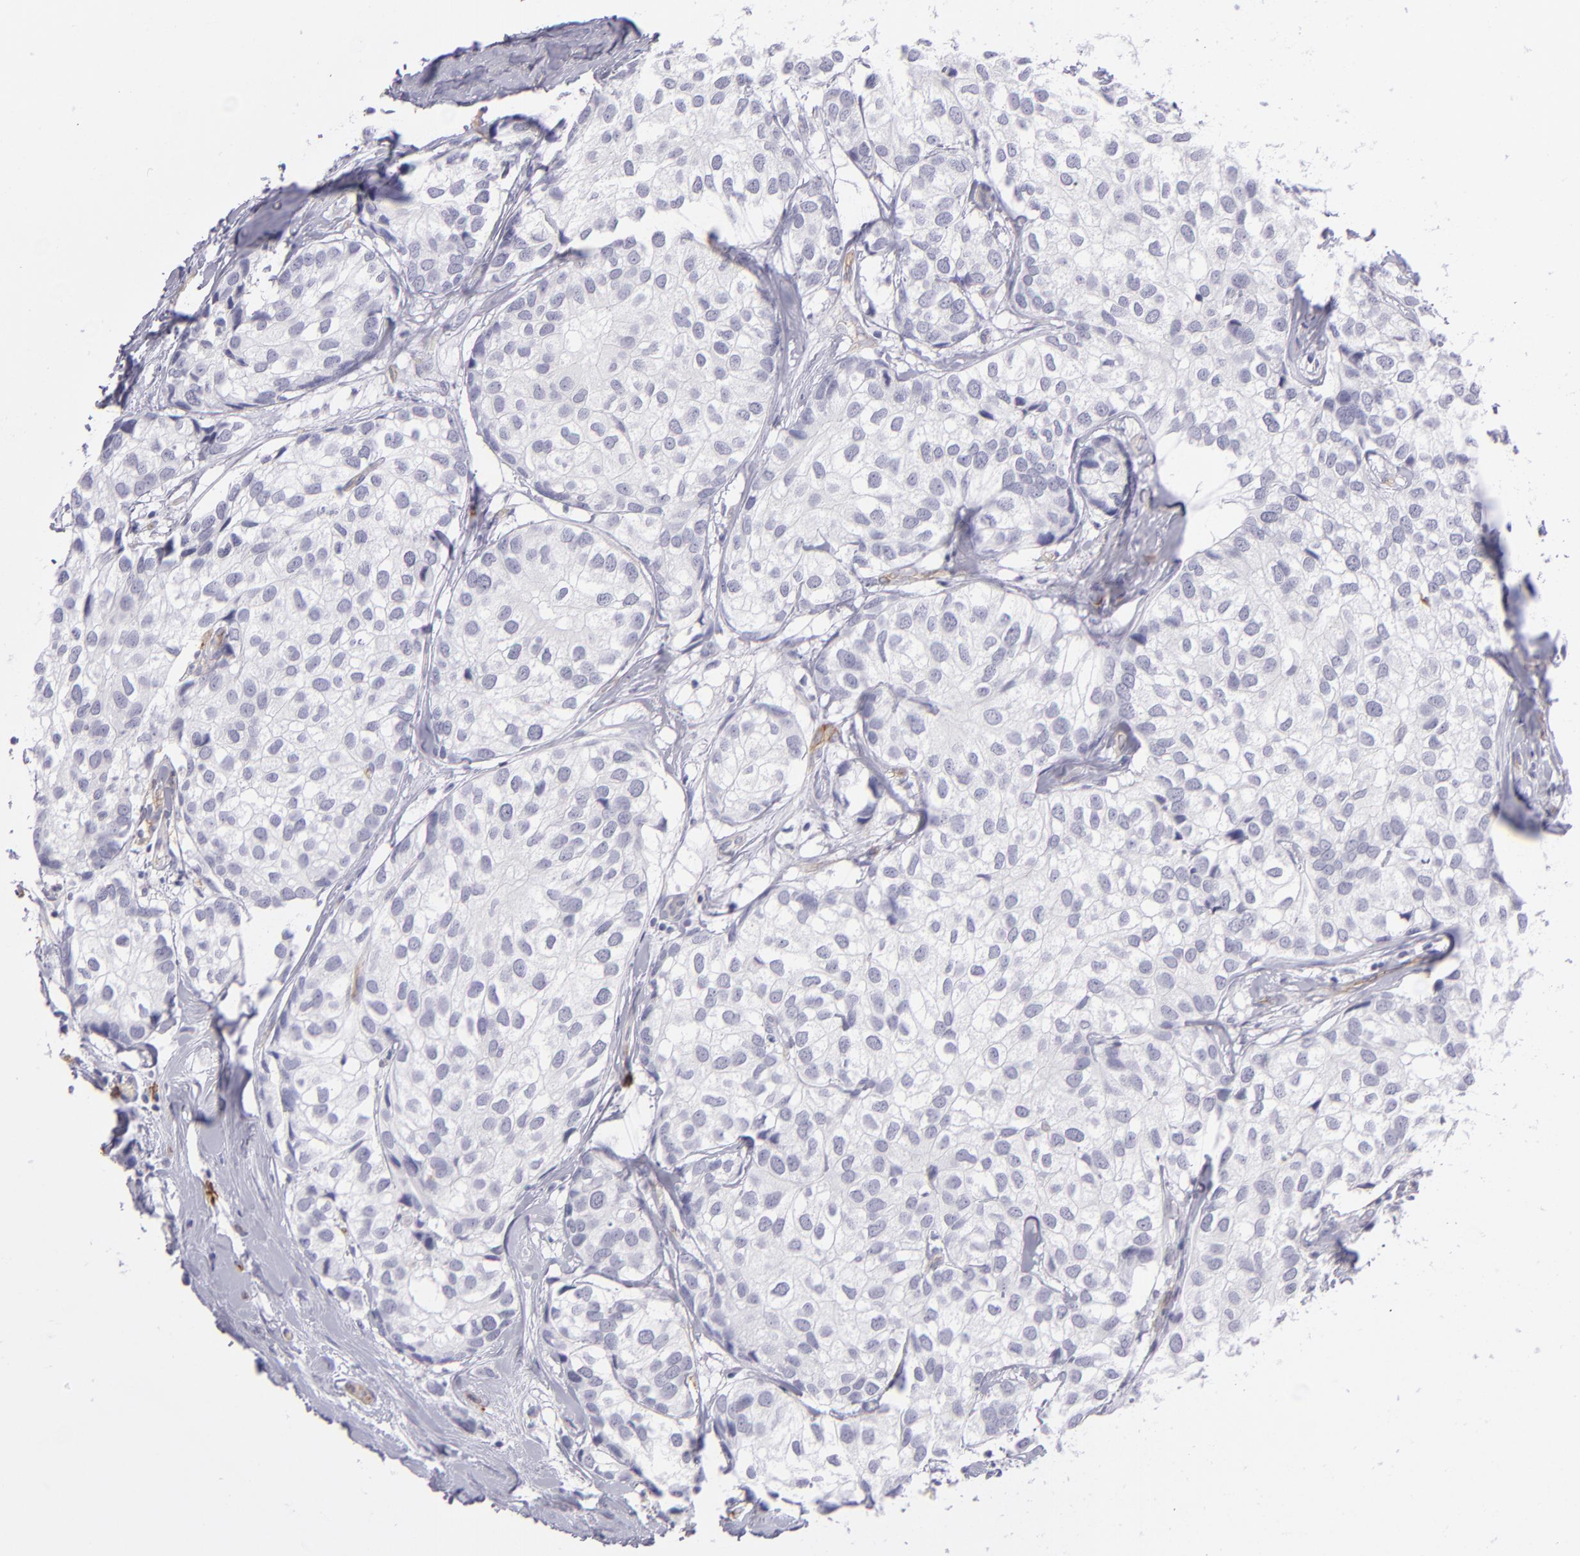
{"staining": {"intensity": "negative", "quantity": "none", "location": "none"}, "tissue": "breast cancer", "cell_type": "Tumor cells", "image_type": "cancer", "snomed": [{"axis": "morphology", "description": "Duct carcinoma"}, {"axis": "topography", "description": "Breast"}], "caption": "Breast cancer stained for a protein using immunohistochemistry reveals no positivity tumor cells.", "gene": "THBD", "patient": {"sex": "female", "age": 68}}